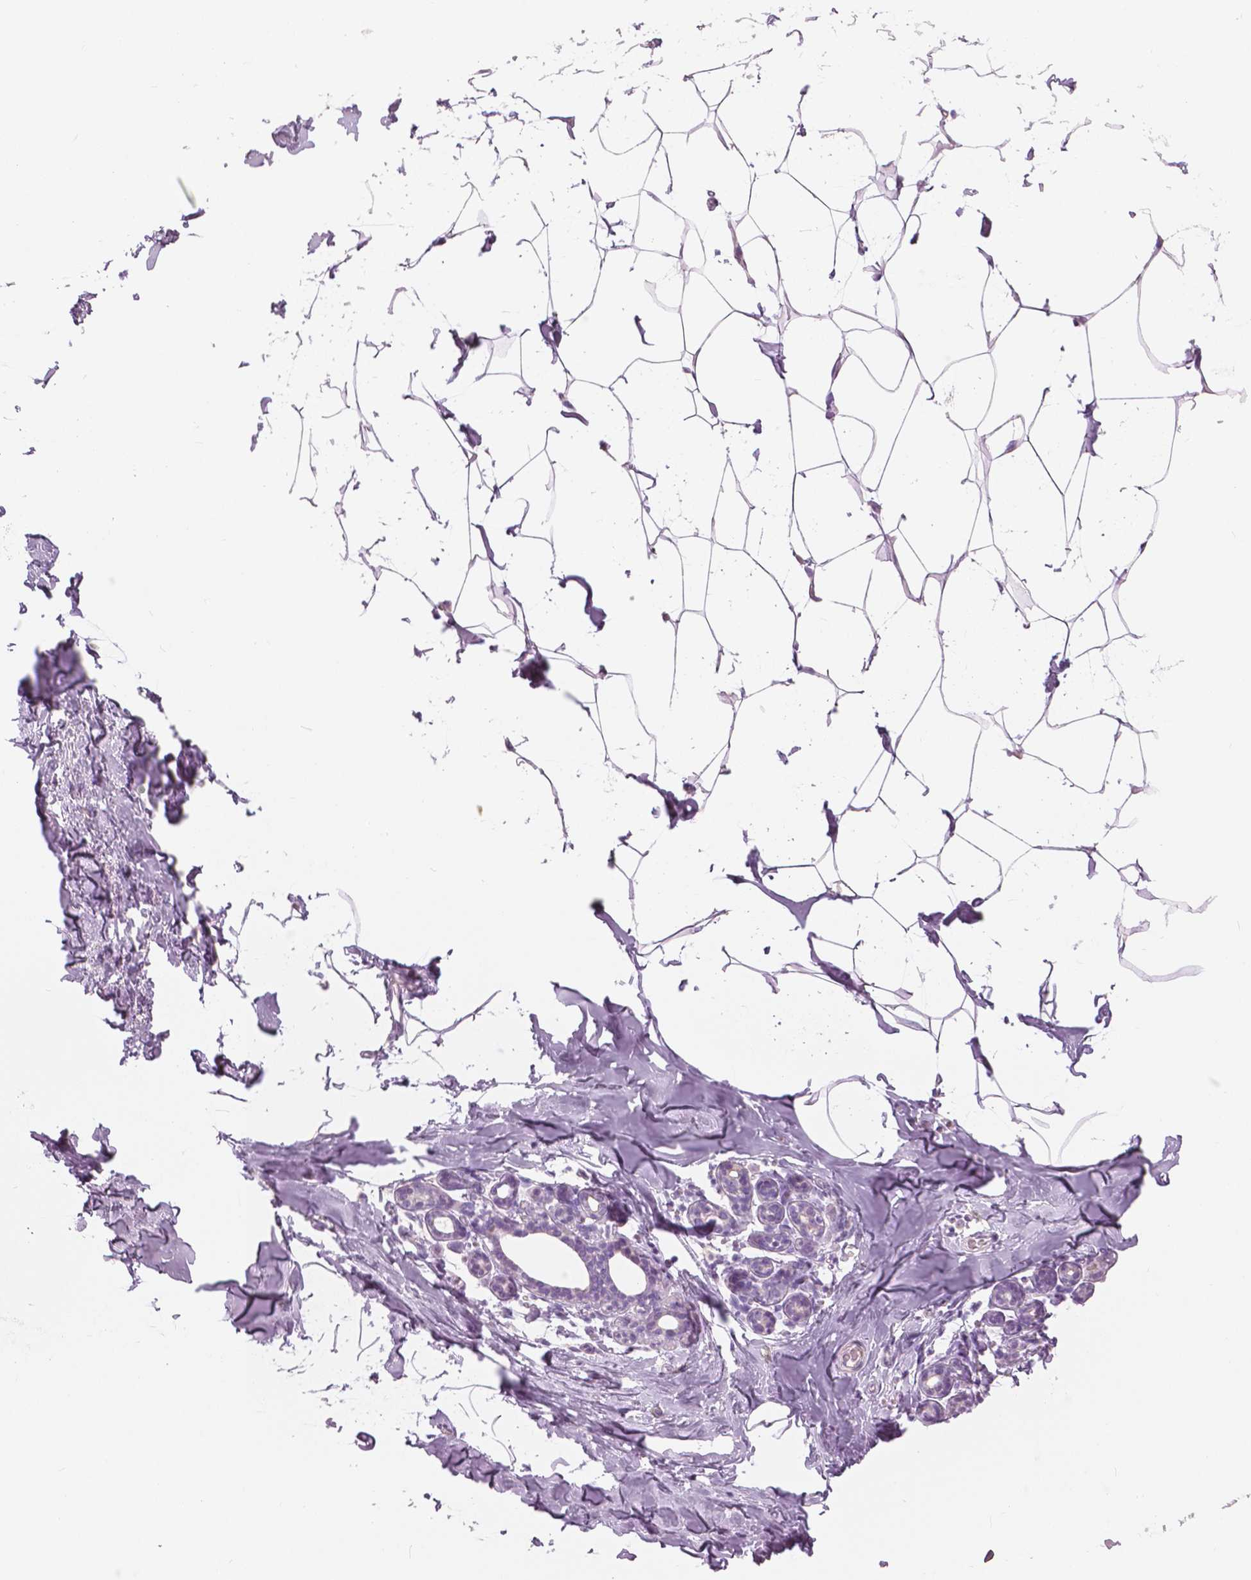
{"staining": {"intensity": "negative", "quantity": "none", "location": "none"}, "tissue": "breast", "cell_type": "Adipocytes", "image_type": "normal", "snomed": [{"axis": "morphology", "description": "Normal tissue, NOS"}, {"axis": "topography", "description": "Breast"}], "caption": "Immunohistochemical staining of unremarkable breast displays no significant staining in adipocytes. The staining was performed using DAB to visualize the protein expression in brown, while the nuclei were stained in blue with hematoxylin (Magnification: 20x).", "gene": "SLC24A1", "patient": {"sex": "female", "age": 32}}